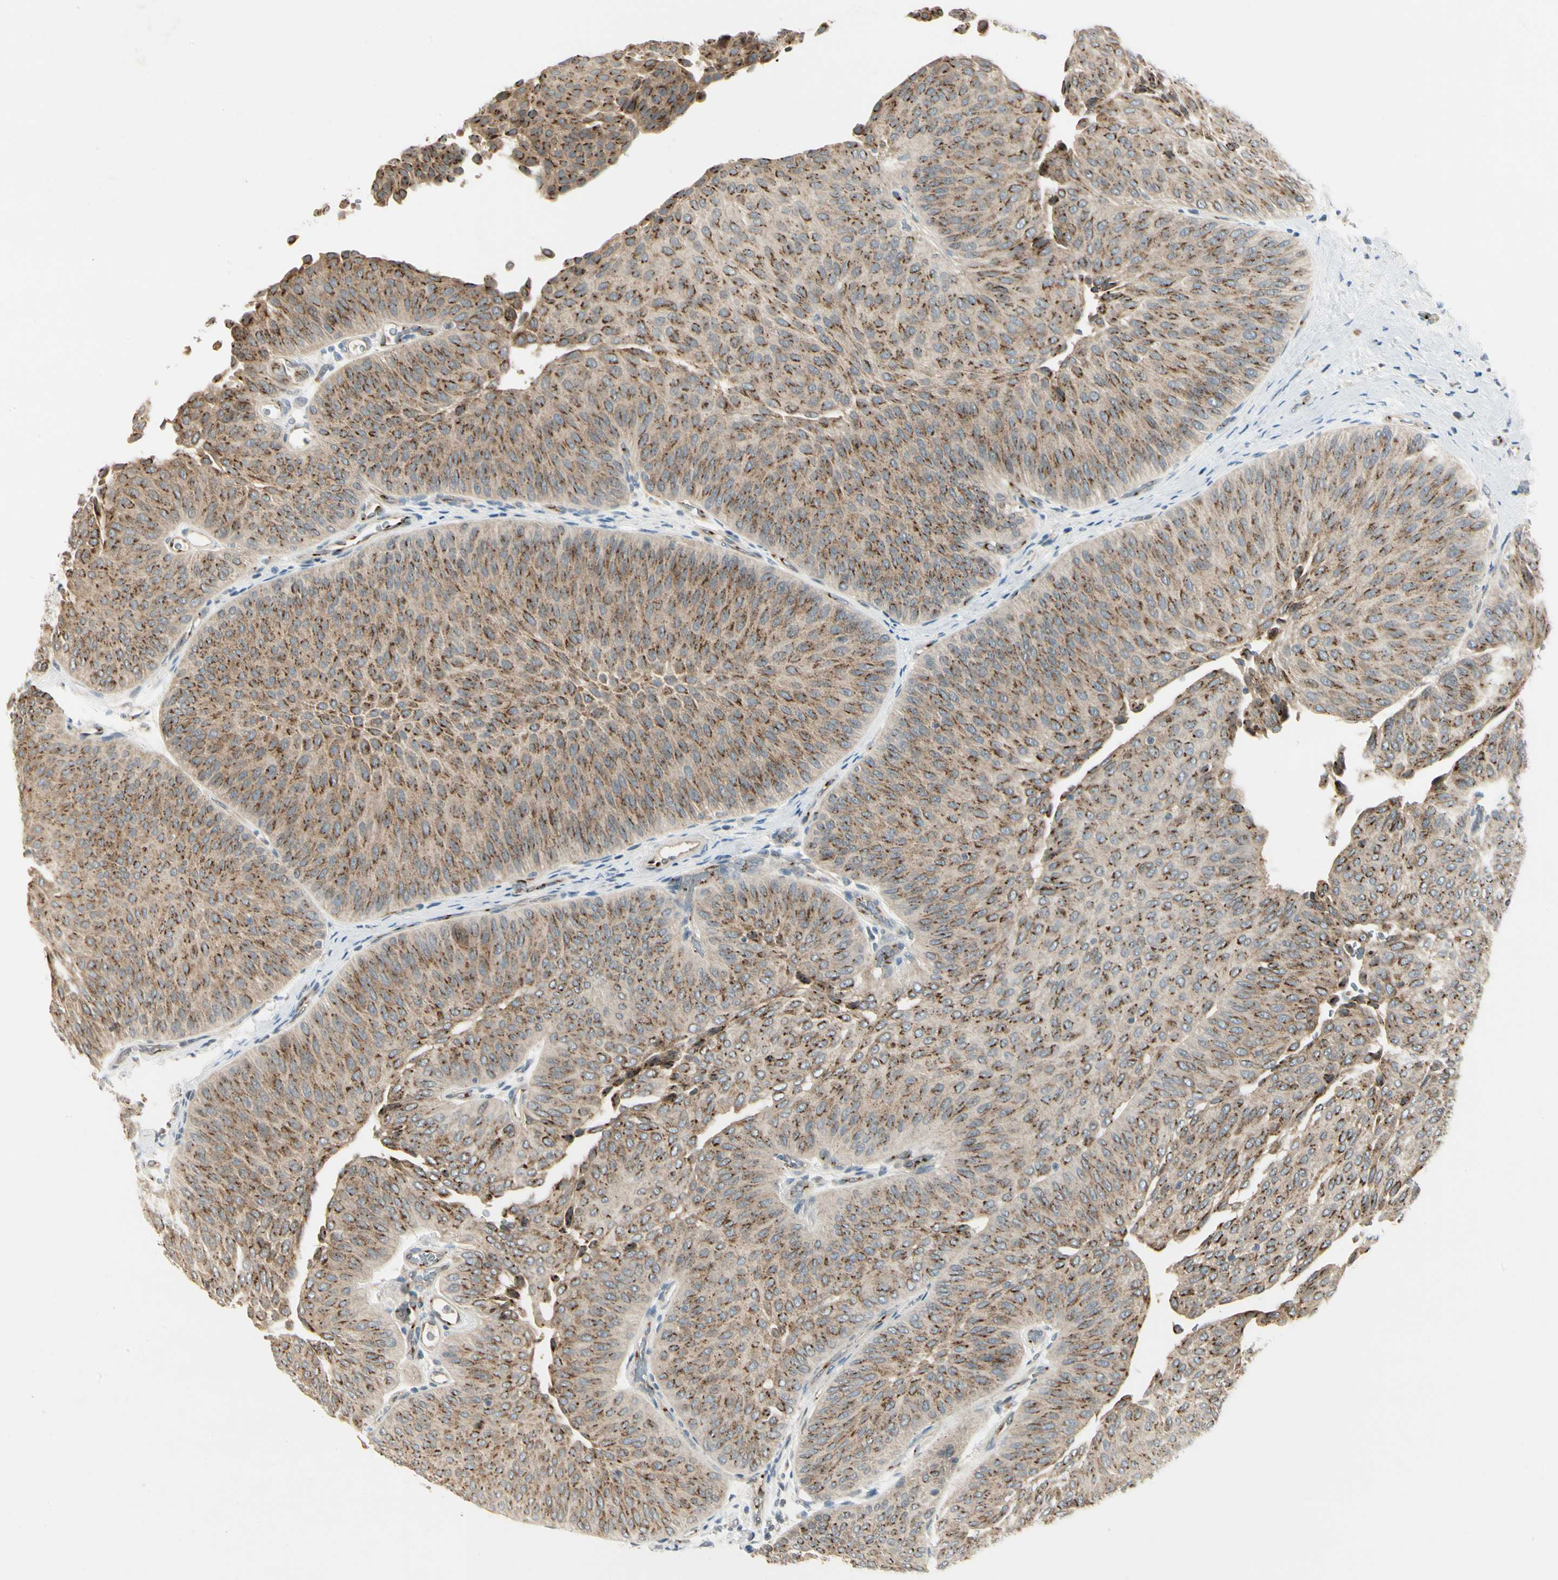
{"staining": {"intensity": "strong", "quantity": ">75%", "location": "cytoplasmic/membranous"}, "tissue": "urothelial cancer", "cell_type": "Tumor cells", "image_type": "cancer", "snomed": [{"axis": "morphology", "description": "Urothelial carcinoma, Low grade"}, {"axis": "topography", "description": "Urinary bladder"}], "caption": "Immunohistochemistry staining of urothelial carcinoma (low-grade), which exhibits high levels of strong cytoplasmic/membranous staining in approximately >75% of tumor cells indicating strong cytoplasmic/membranous protein positivity. The staining was performed using DAB (brown) for protein detection and nuclei were counterstained in hematoxylin (blue).", "gene": "MANSC1", "patient": {"sex": "female", "age": 60}}